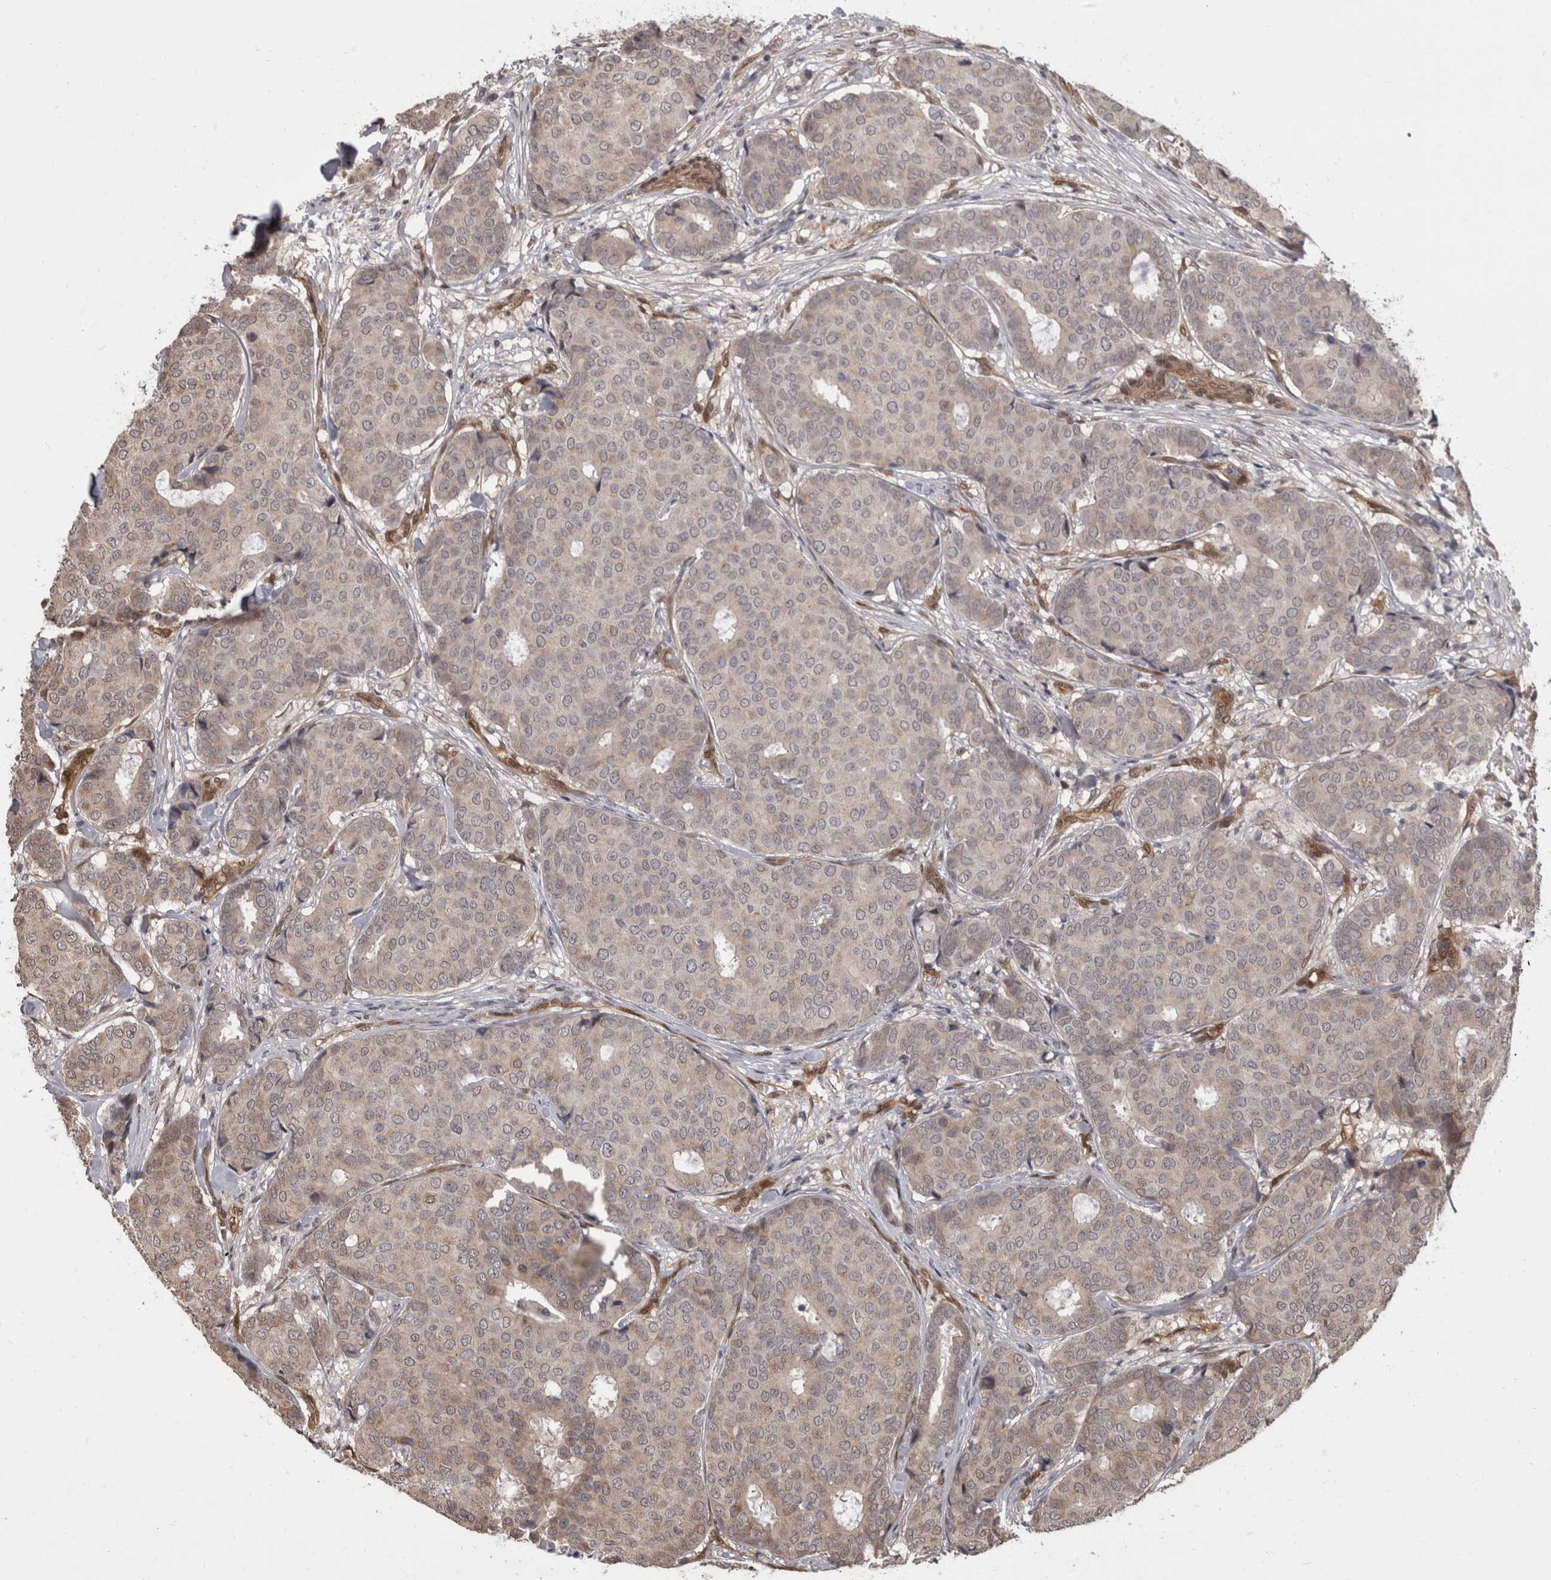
{"staining": {"intensity": "weak", "quantity": "<25%", "location": "cytoplasmic/membranous"}, "tissue": "breast cancer", "cell_type": "Tumor cells", "image_type": "cancer", "snomed": [{"axis": "morphology", "description": "Duct carcinoma"}, {"axis": "topography", "description": "Breast"}], "caption": "Tumor cells are negative for brown protein staining in breast cancer.", "gene": "AKT3", "patient": {"sex": "female", "age": 75}}